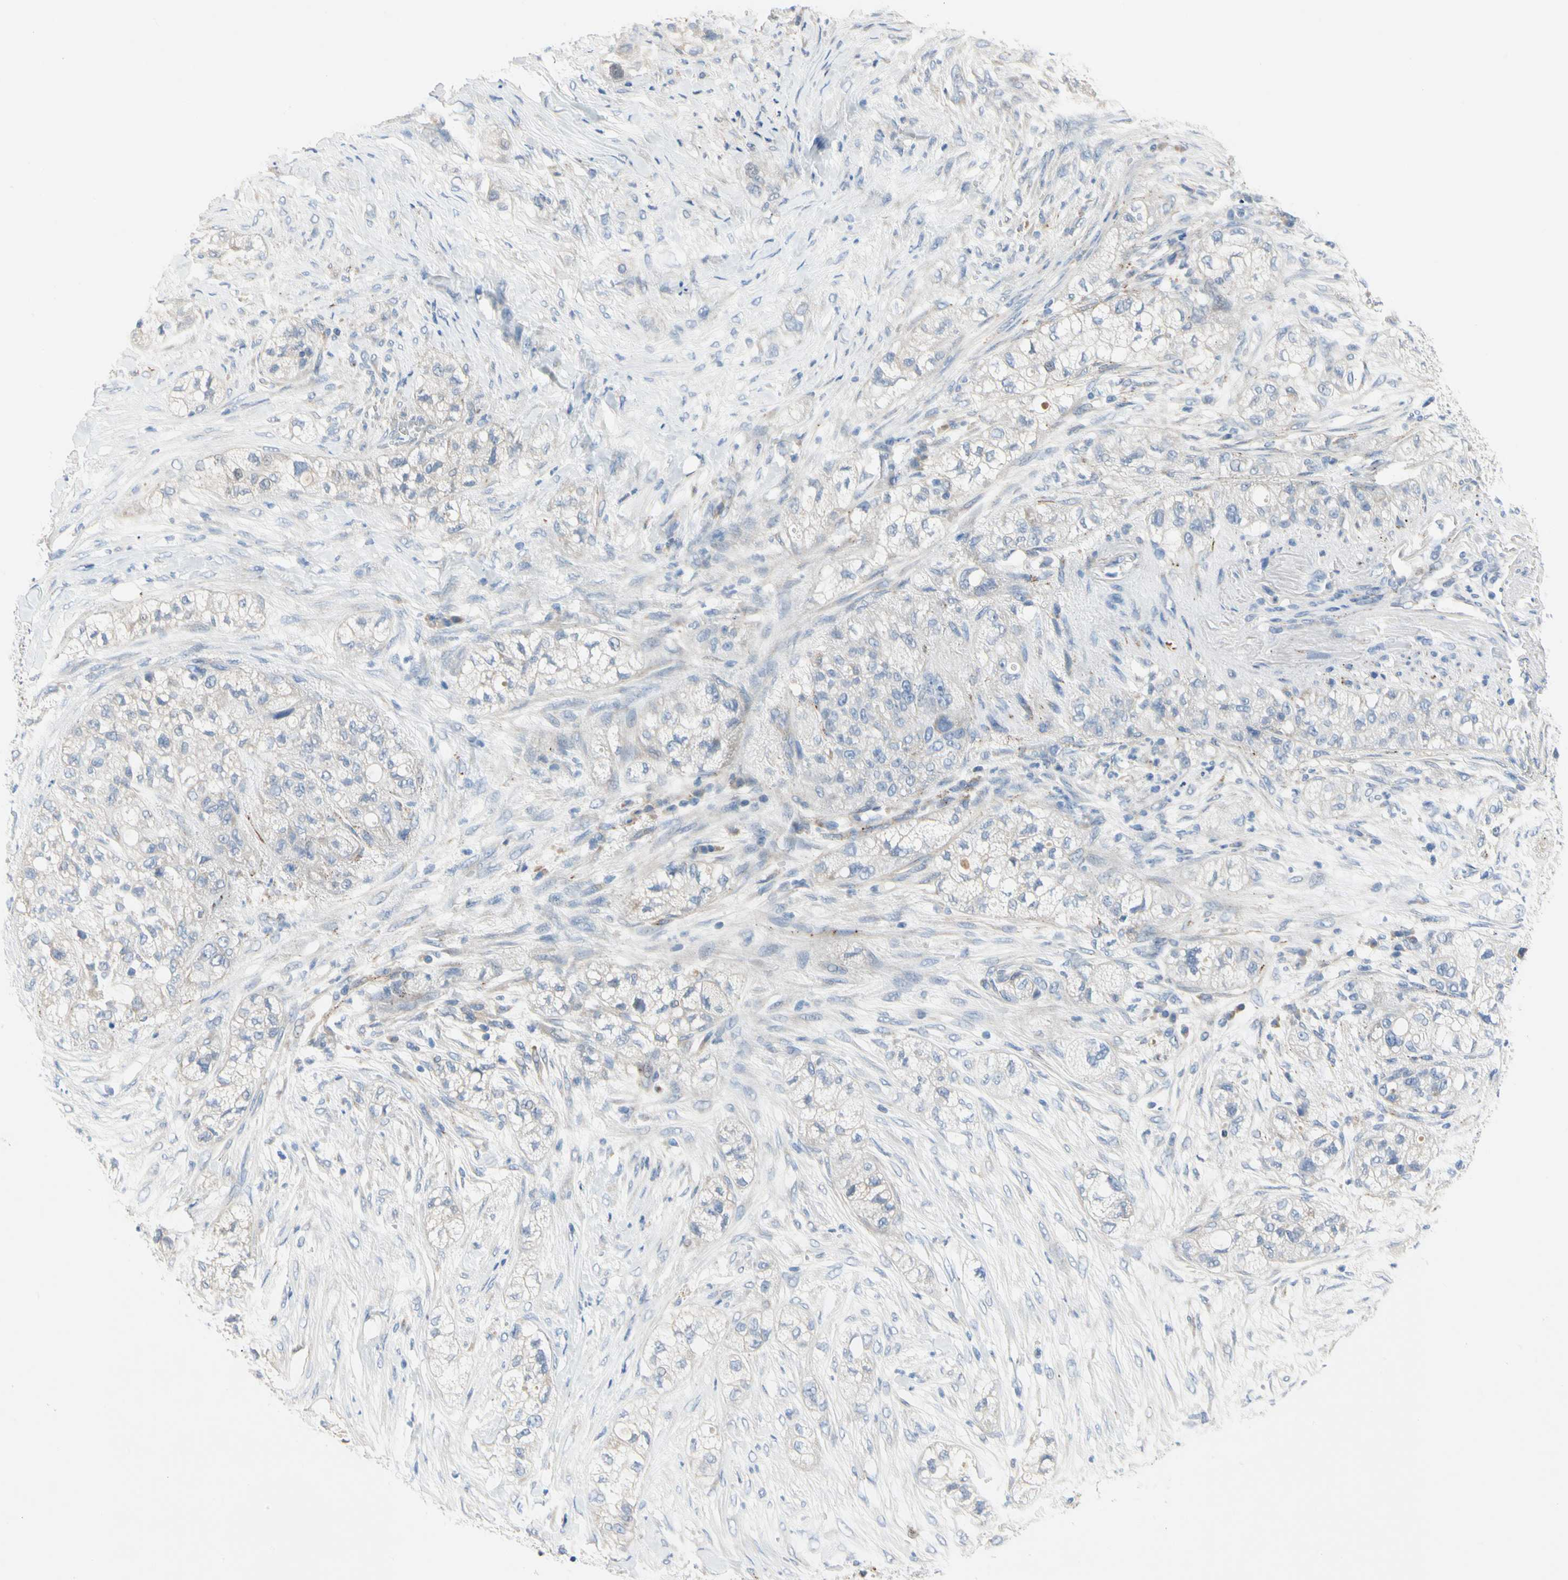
{"staining": {"intensity": "negative", "quantity": "none", "location": "none"}, "tissue": "pancreatic cancer", "cell_type": "Tumor cells", "image_type": "cancer", "snomed": [{"axis": "morphology", "description": "Adenocarcinoma, NOS"}, {"axis": "topography", "description": "Pancreas"}], "caption": "Protein analysis of pancreatic cancer shows no significant expression in tumor cells.", "gene": "RETSAT", "patient": {"sex": "female", "age": 78}}